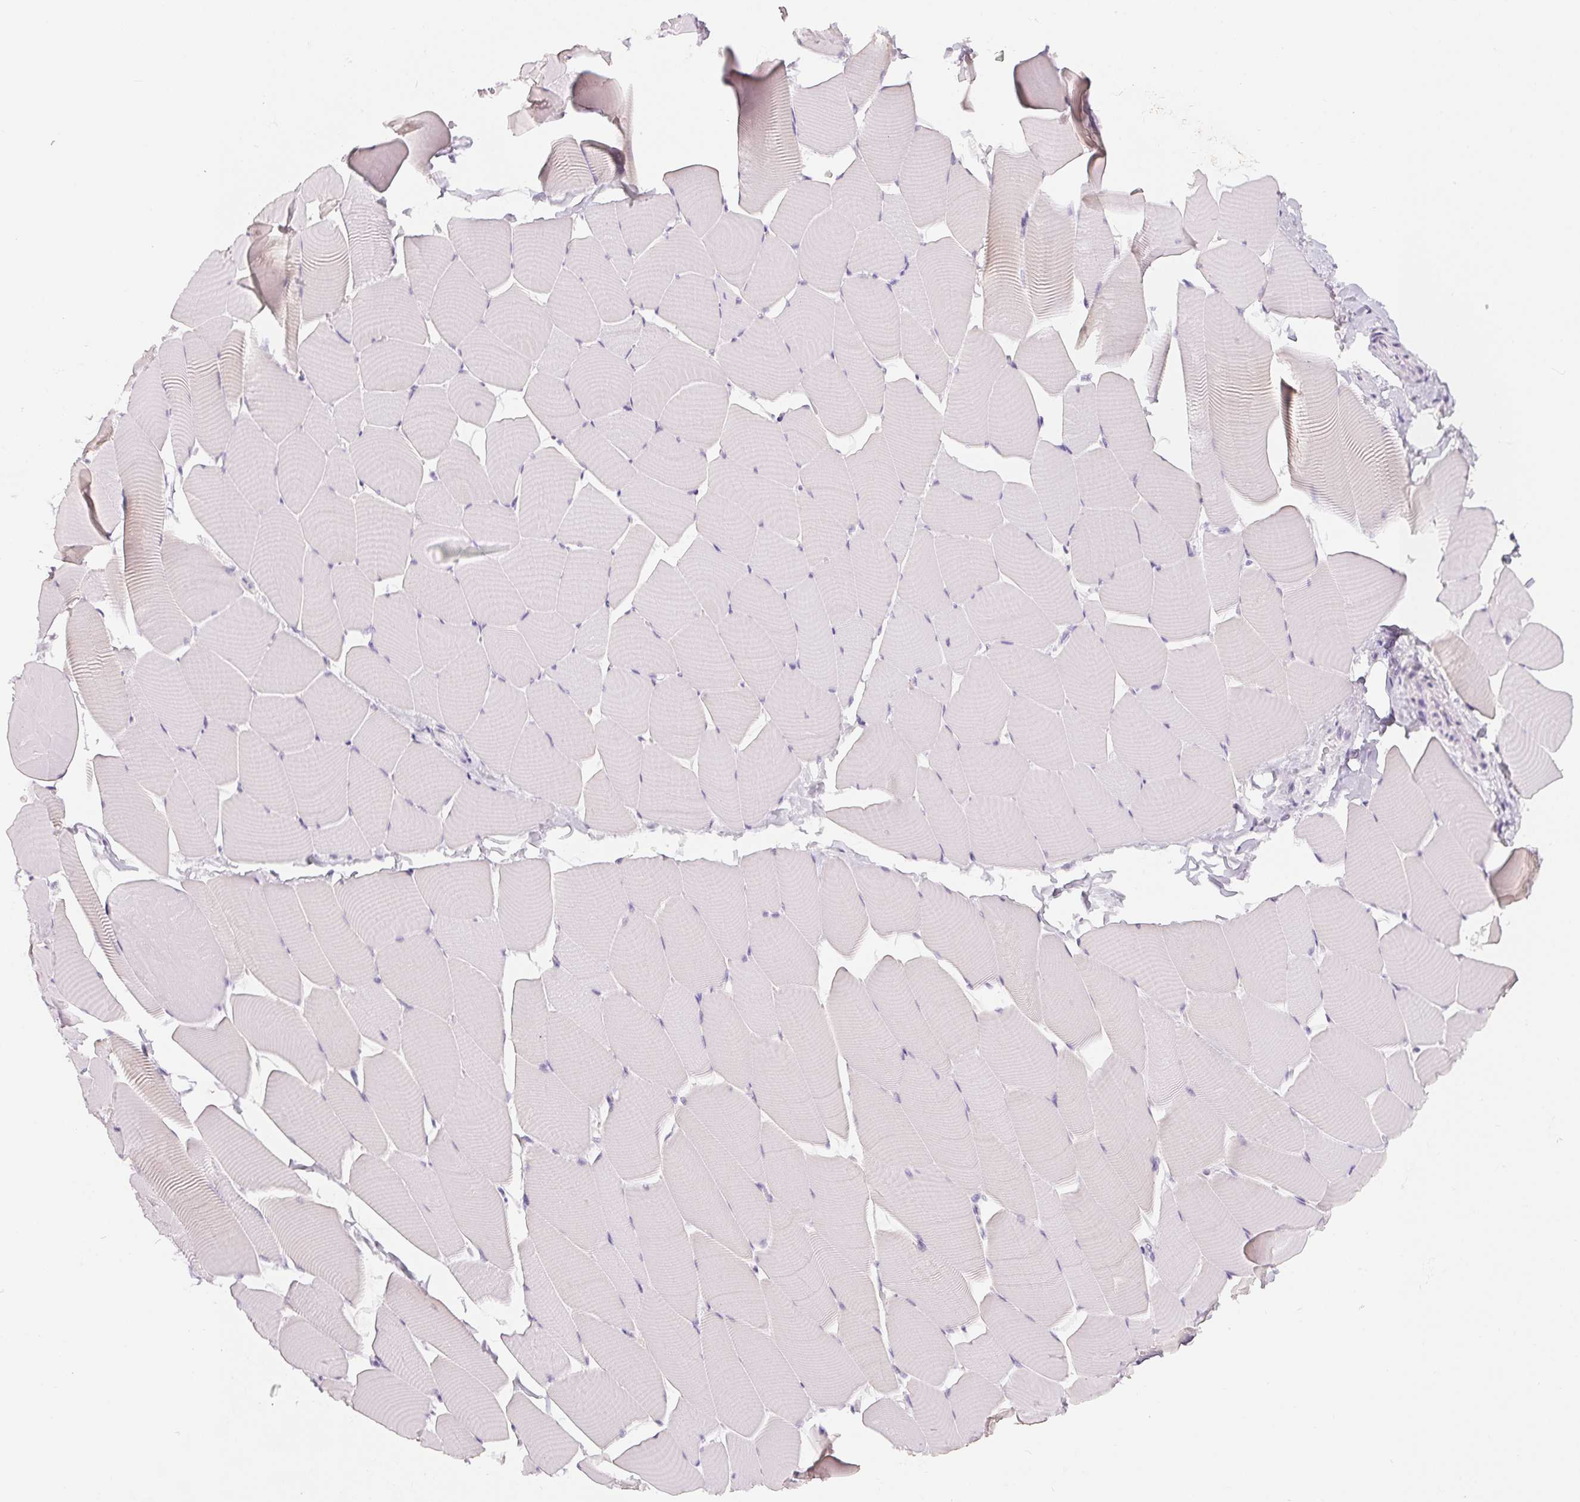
{"staining": {"intensity": "negative", "quantity": "none", "location": "none"}, "tissue": "skeletal muscle", "cell_type": "Myocytes", "image_type": "normal", "snomed": [{"axis": "morphology", "description": "Normal tissue, NOS"}, {"axis": "topography", "description": "Skeletal muscle"}], "caption": "Immunohistochemistry micrograph of normal skeletal muscle: human skeletal muscle stained with DAB (3,3'-diaminobenzidine) exhibits no significant protein expression in myocytes.", "gene": "SPACA5B", "patient": {"sex": "male", "age": 25}}